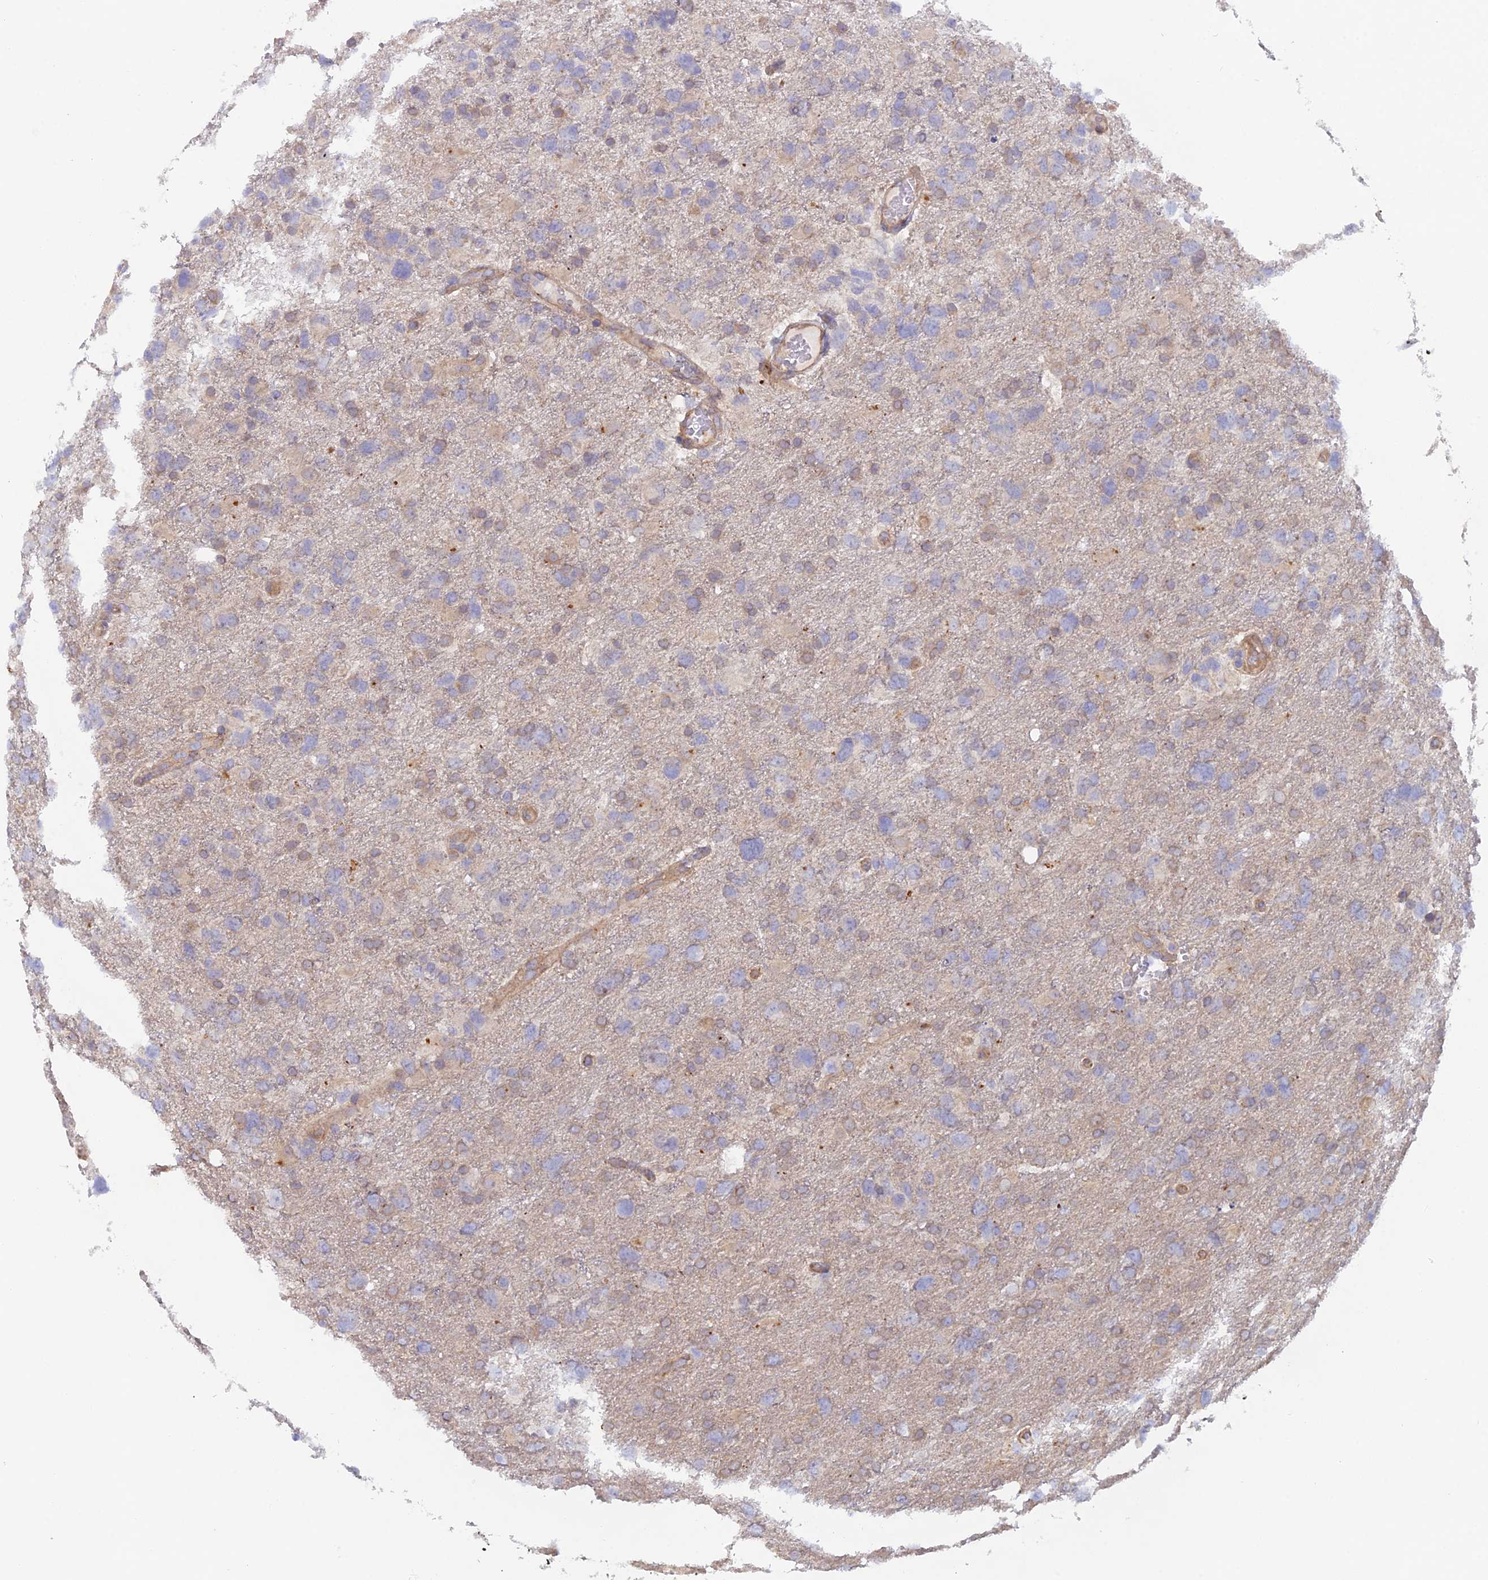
{"staining": {"intensity": "negative", "quantity": "none", "location": "none"}, "tissue": "glioma", "cell_type": "Tumor cells", "image_type": "cancer", "snomed": [{"axis": "morphology", "description": "Glioma, malignant, High grade"}, {"axis": "topography", "description": "Brain"}], "caption": "This is a image of immunohistochemistry staining of glioma, which shows no staining in tumor cells. (Stains: DAB immunohistochemistry (IHC) with hematoxylin counter stain, Microscopy: brightfield microscopy at high magnification).", "gene": "FZR1", "patient": {"sex": "male", "age": 61}}